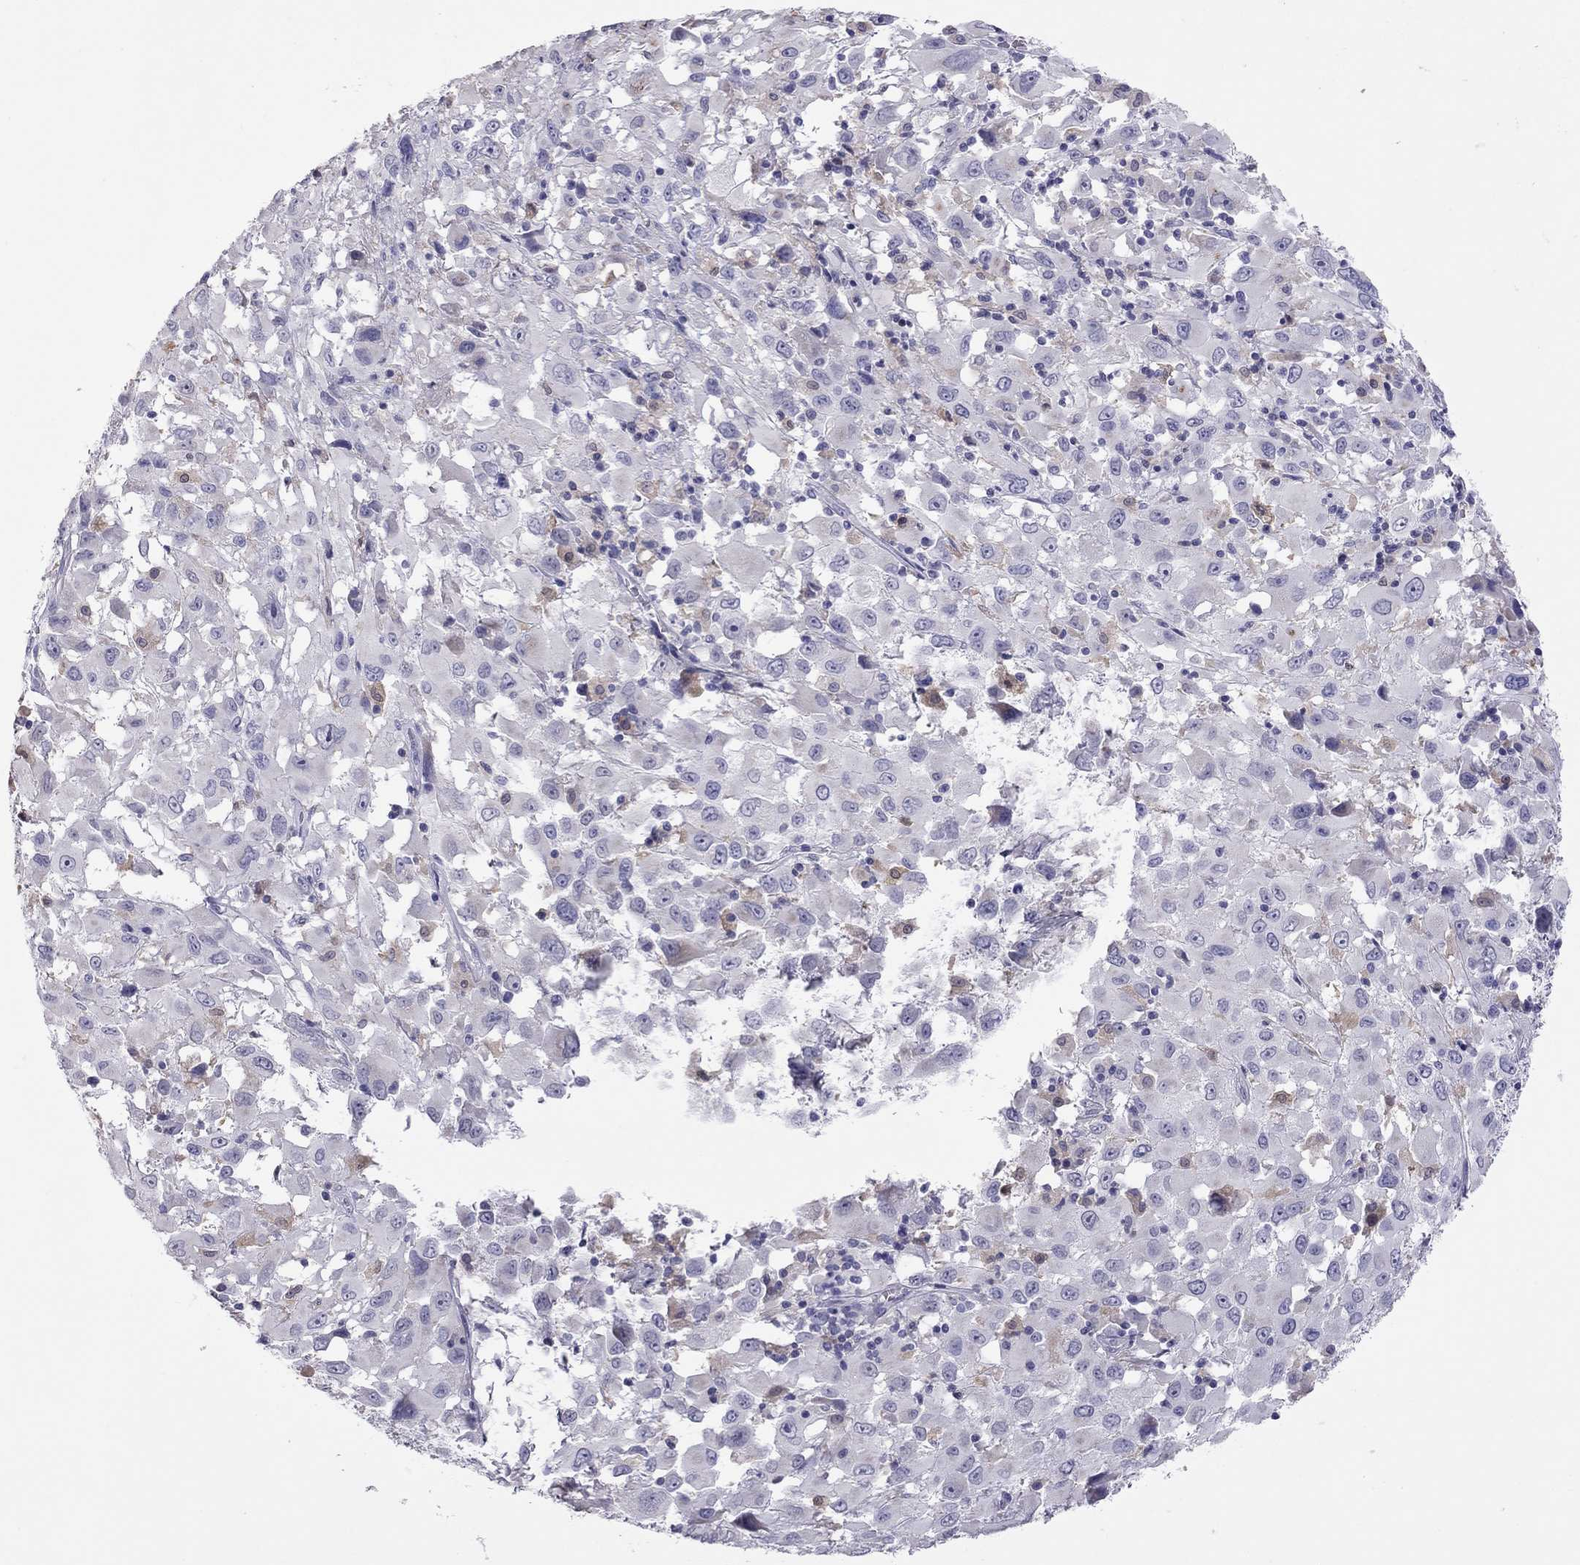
{"staining": {"intensity": "negative", "quantity": "none", "location": "none"}, "tissue": "melanoma", "cell_type": "Tumor cells", "image_type": "cancer", "snomed": [{"axis": "morphology", "description": "Malignant melanoma, Metastatic site"}, {"axis": "topography", "description": "Soft tissue"}], "caption": "High power microscopy image of an IHC photomicrograph of malignant melanoma (metastatic site), revealing no significant expression in tumor cells. (Stains: DAB (3,3'-diaminobenzidine) immunohistochemistry with hematoxylin counter stain, Microscopy: brightfield microscopy at high magnification).", "gene": "PPP1R3A", "patient": {"sex": "male", "age": 50}}